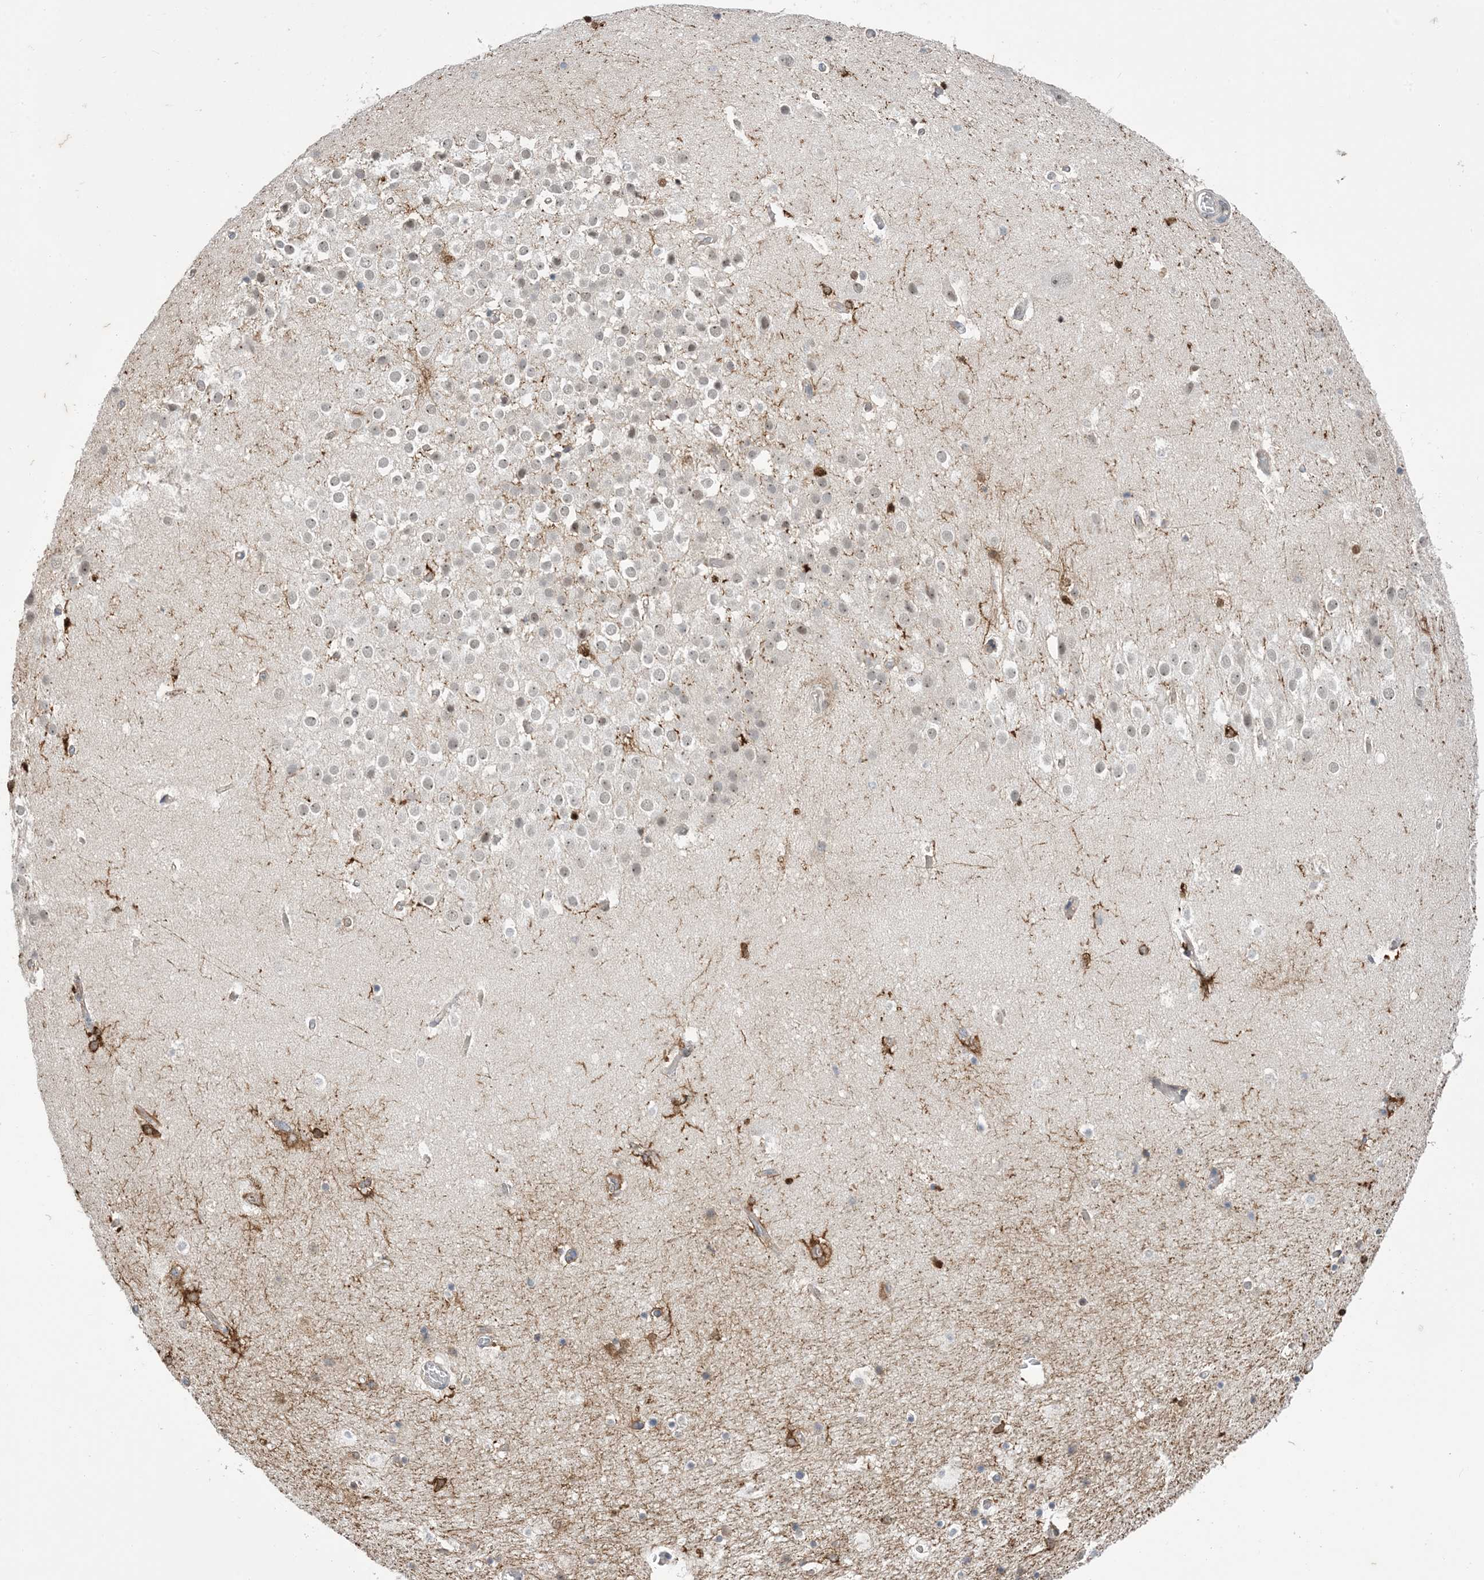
{"staining": {"intensity": "strong", "quantity": "<25%", "location": "cytoplasmic/membranous"}, "tissue": "hippocampus", "cell_type": "Glial cells", "image_type": "normal", "snomed": [{"axis": "morphology", "description": "Normal tissue, NOS"}, {"axis": "topography", "description": "Hippocampus"}], "caption": "Strong cytoplasmic/membranous protein staining is present in about <25% of glial cells in hippocampus. Nuclei are stained in blue.", "gene": "ZNF8", "patient": {"sex": "female", "age": 52}}